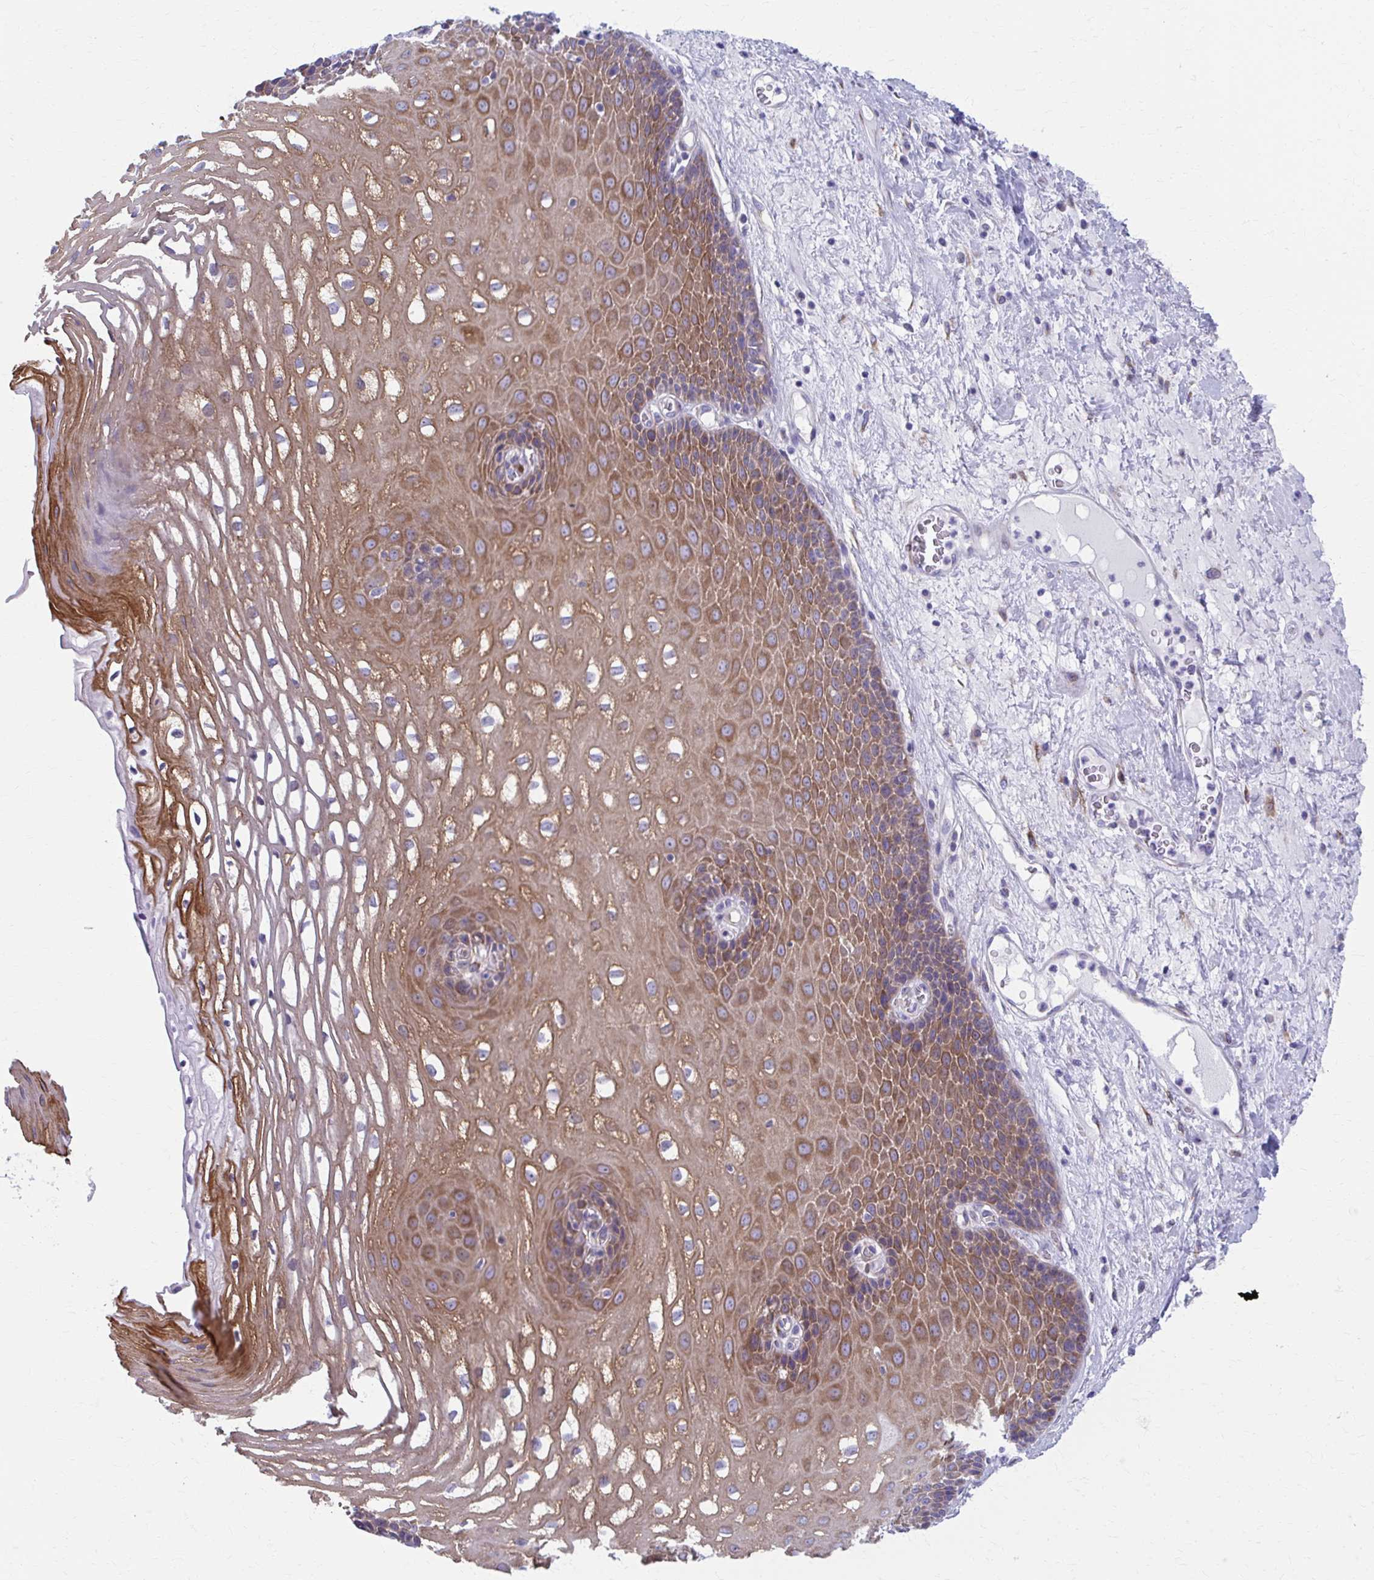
{"staining": {"intensity": "moderate", "quantity": "25%-75%", "location": "cytoplasmic/membranous"}, "tissue": "esophagus", "cell_type": "Squamous epithelial cells", "image_type": "normal", "snomed": [{"axis": "morphology", "description": "Normal tissue, NOS"}, {"axis": "topography", "description": "Esophagus"}], "caption": "Immunohistochemistry histopathology image of benign esophagus stained for a protein (brown), which exhibits medium levels of moderate cytoplasmic/membranous expression in approximately 25%-75% of squamous epithelial cells.", "gene": "SPATS2L", "patient": {"sex": "male", "age": 62}}